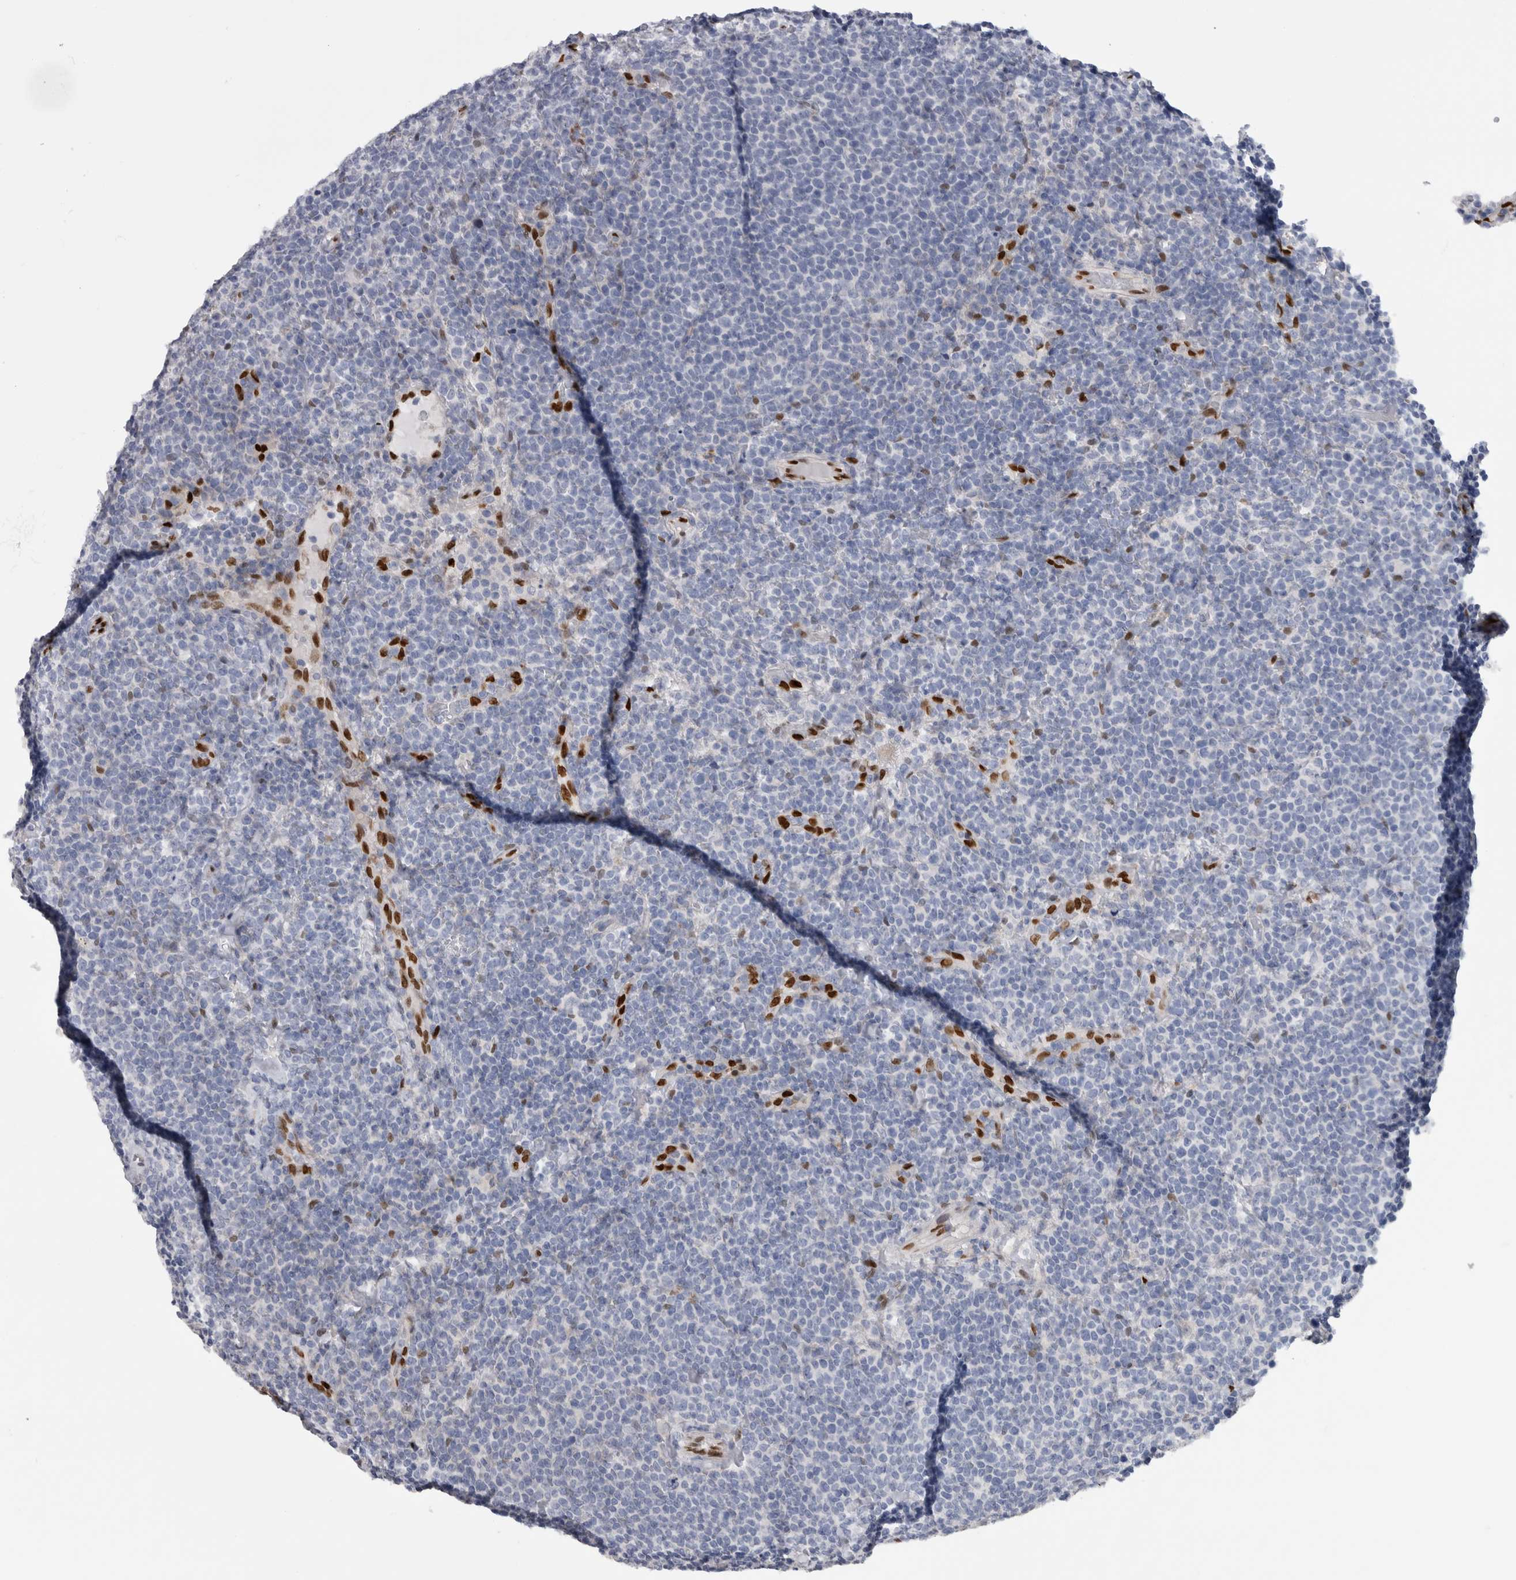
{"staining": {"intensity": "negative", "quantity": "none", "location": "none"}, "tissue": "lymphoma", "cell_type": "Tumor cells", "image_type": "cancer", "snomed": [{"axis": "morphology", "description": "Malignant lymphoma, non-Hodgkin's type, High grade"}, {"axis": "topography", "description": "Lymph node"}], "caption": "DAB (3,3'-diaminobenzidine) immunohistochemical staining of malignant lymphoma, non-Hodgkin's type (high-grade) shows no significant staining in tumor cells. The staining was performed using DAB to visualize the protein expression in brown, while the nuclei were stained in blue with hematoxylin (Magnification: 20x).", "gene": "IL33", "patient": {"sex": "male", "age": 61}}